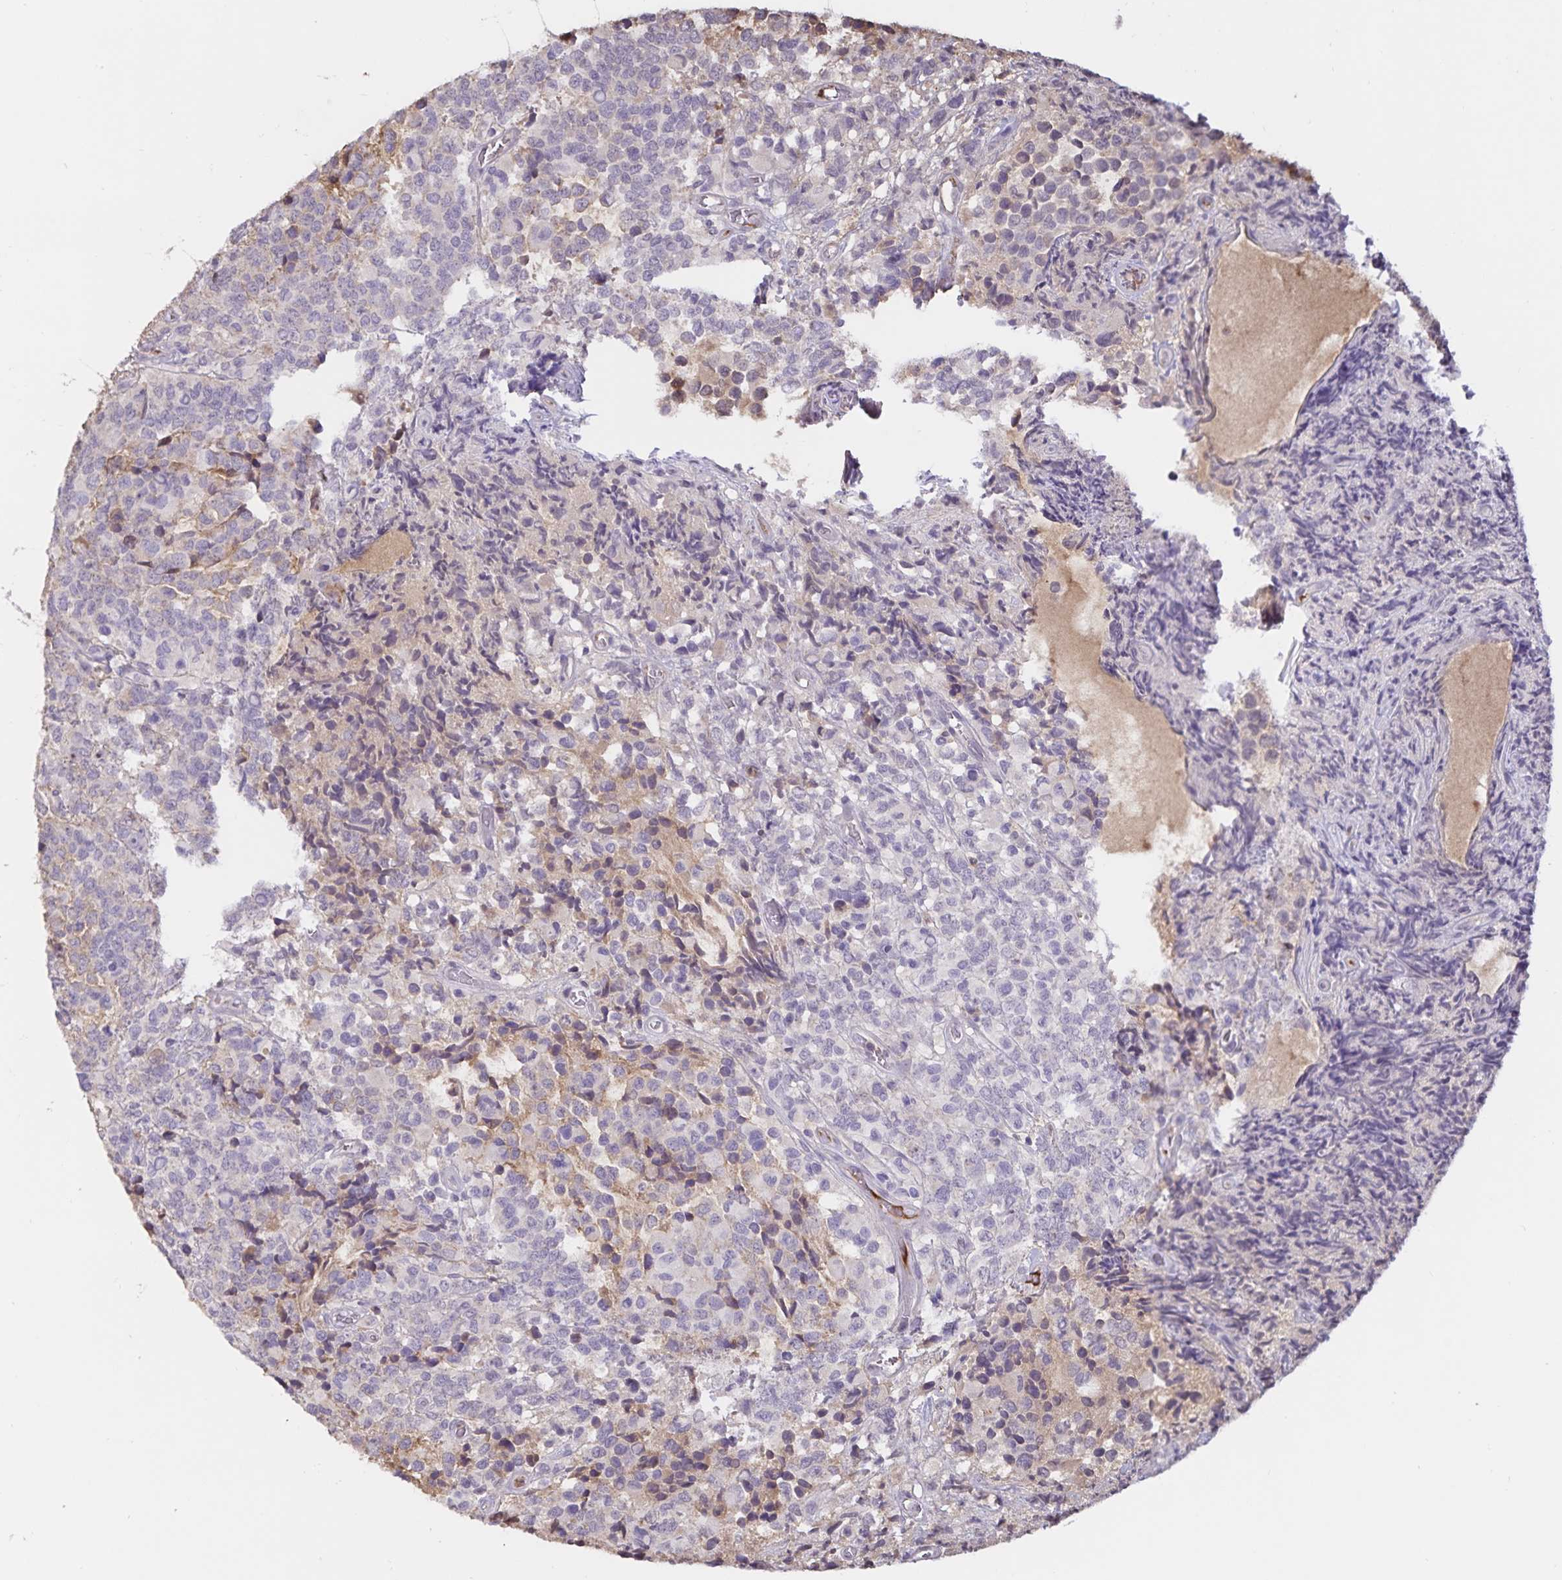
{"staining": {"intensity": "negative", "quantity": "none", "location": "none"}, "tissue": "glioma", "cell_type": "Tumor cells", "image_type": "cancer", "snomed": [{"axis": "morphology", "description": "Glioma, malignant, High grade"}, {"axis": "topography", "description": "Brain"}], "caption": "The immunohistochemistry (IHC) photomicrograph has no significant expression in tumor cells of malignant glioma (high-grade) tissue.", "gene": "FGG", "patient": {"sex": "male", "age": 39}}